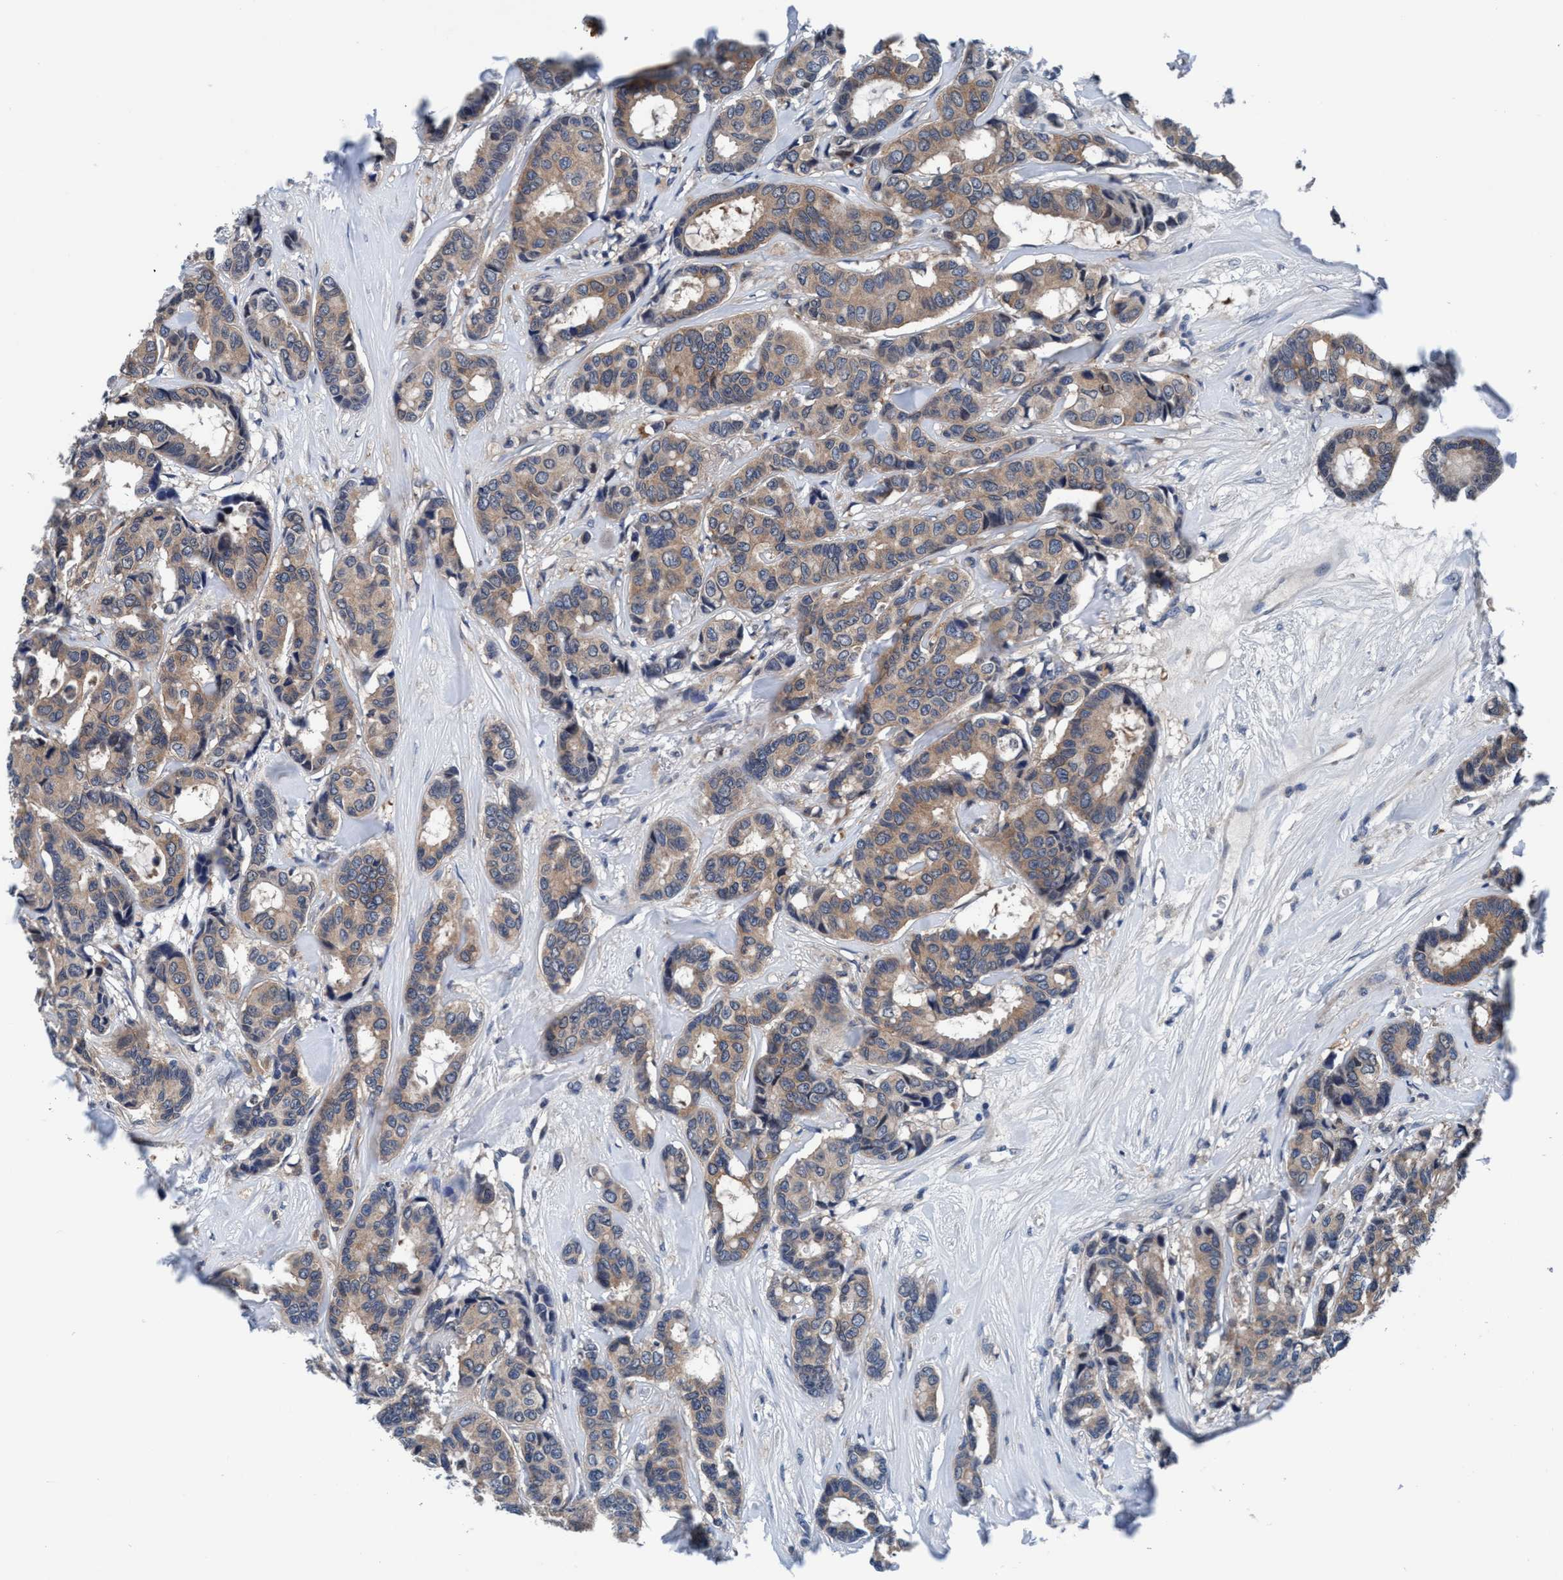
{"staining": {"intensity": "moderate", "quantity": ">75%", "location": "cytoplasmic/membranous"}, "tissue": "breast cancer", "cell_type": "Tumor cells", "image_type": "cancer", "snomed": [{"axis": "morphology", "description": "Duct carcinoma"}, {"axis": "topography", "description": "Breast"}], "caption": "IHC of human breast cancer (infiltrating ductal carcinoma) demonstrates medium levels of moderate cytoplasmic/membranous staining in approximately >75% of tumor cells.", "gene": "TMEM94", "patient": {"sex": "female", "age": 87}}